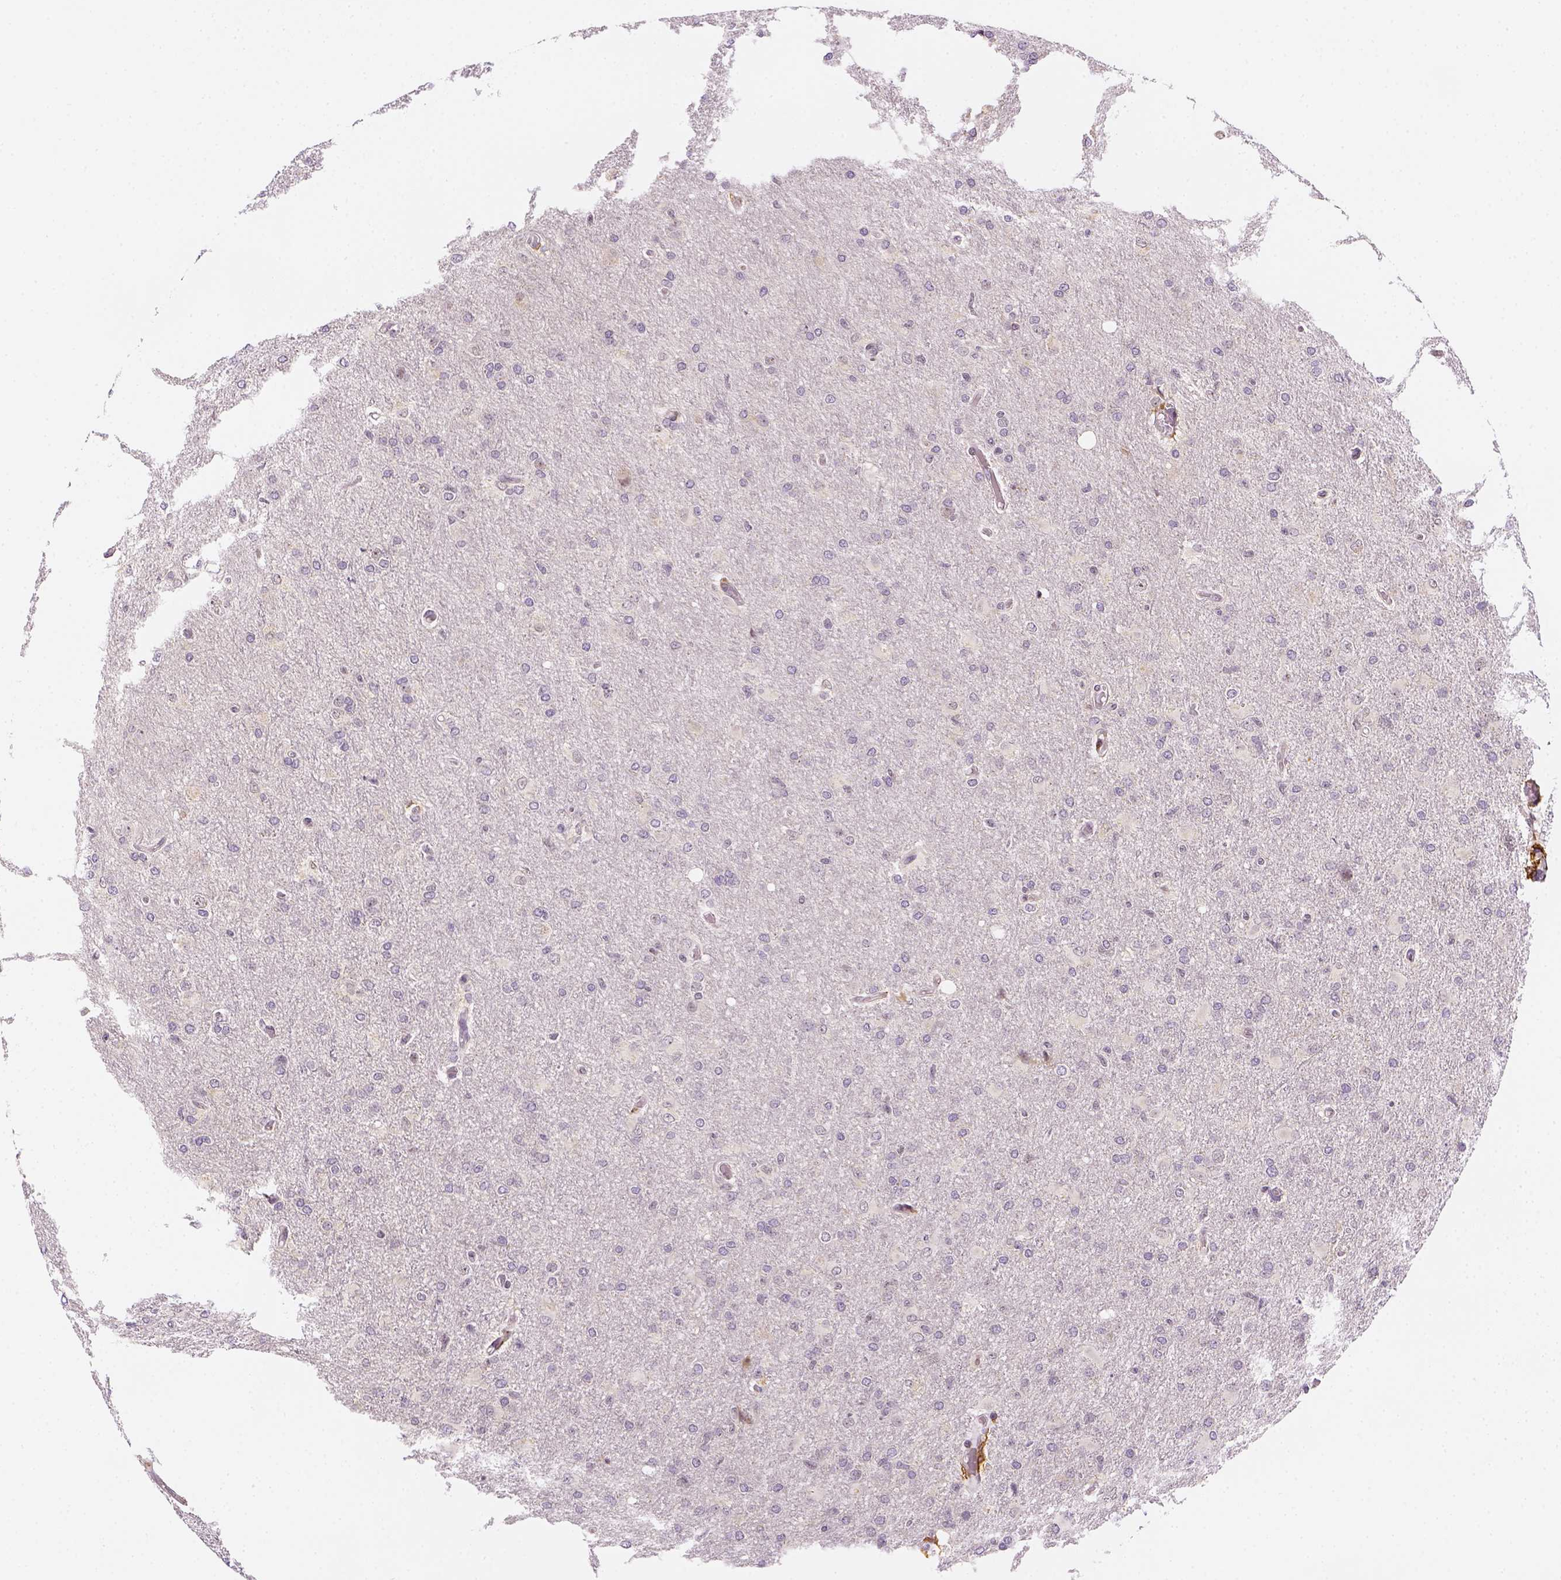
{"staining": {"intensity": "negative", "quantity": "none", "location": "none"}, "tissue": "glioma", "cell_type": "Tumor cells", "image_type": "cancer", "snomed": [{"axis": "morphology", "description": "Glioma, malignant, High grade"}, {"axis": "topography", "description": "Brain"}], "caption": "Glioma was stained to show a protein in brown. There is no significant expression in tumor cells.", "gene": "CD14", "patient": {"sex": "male", "age": 68}}